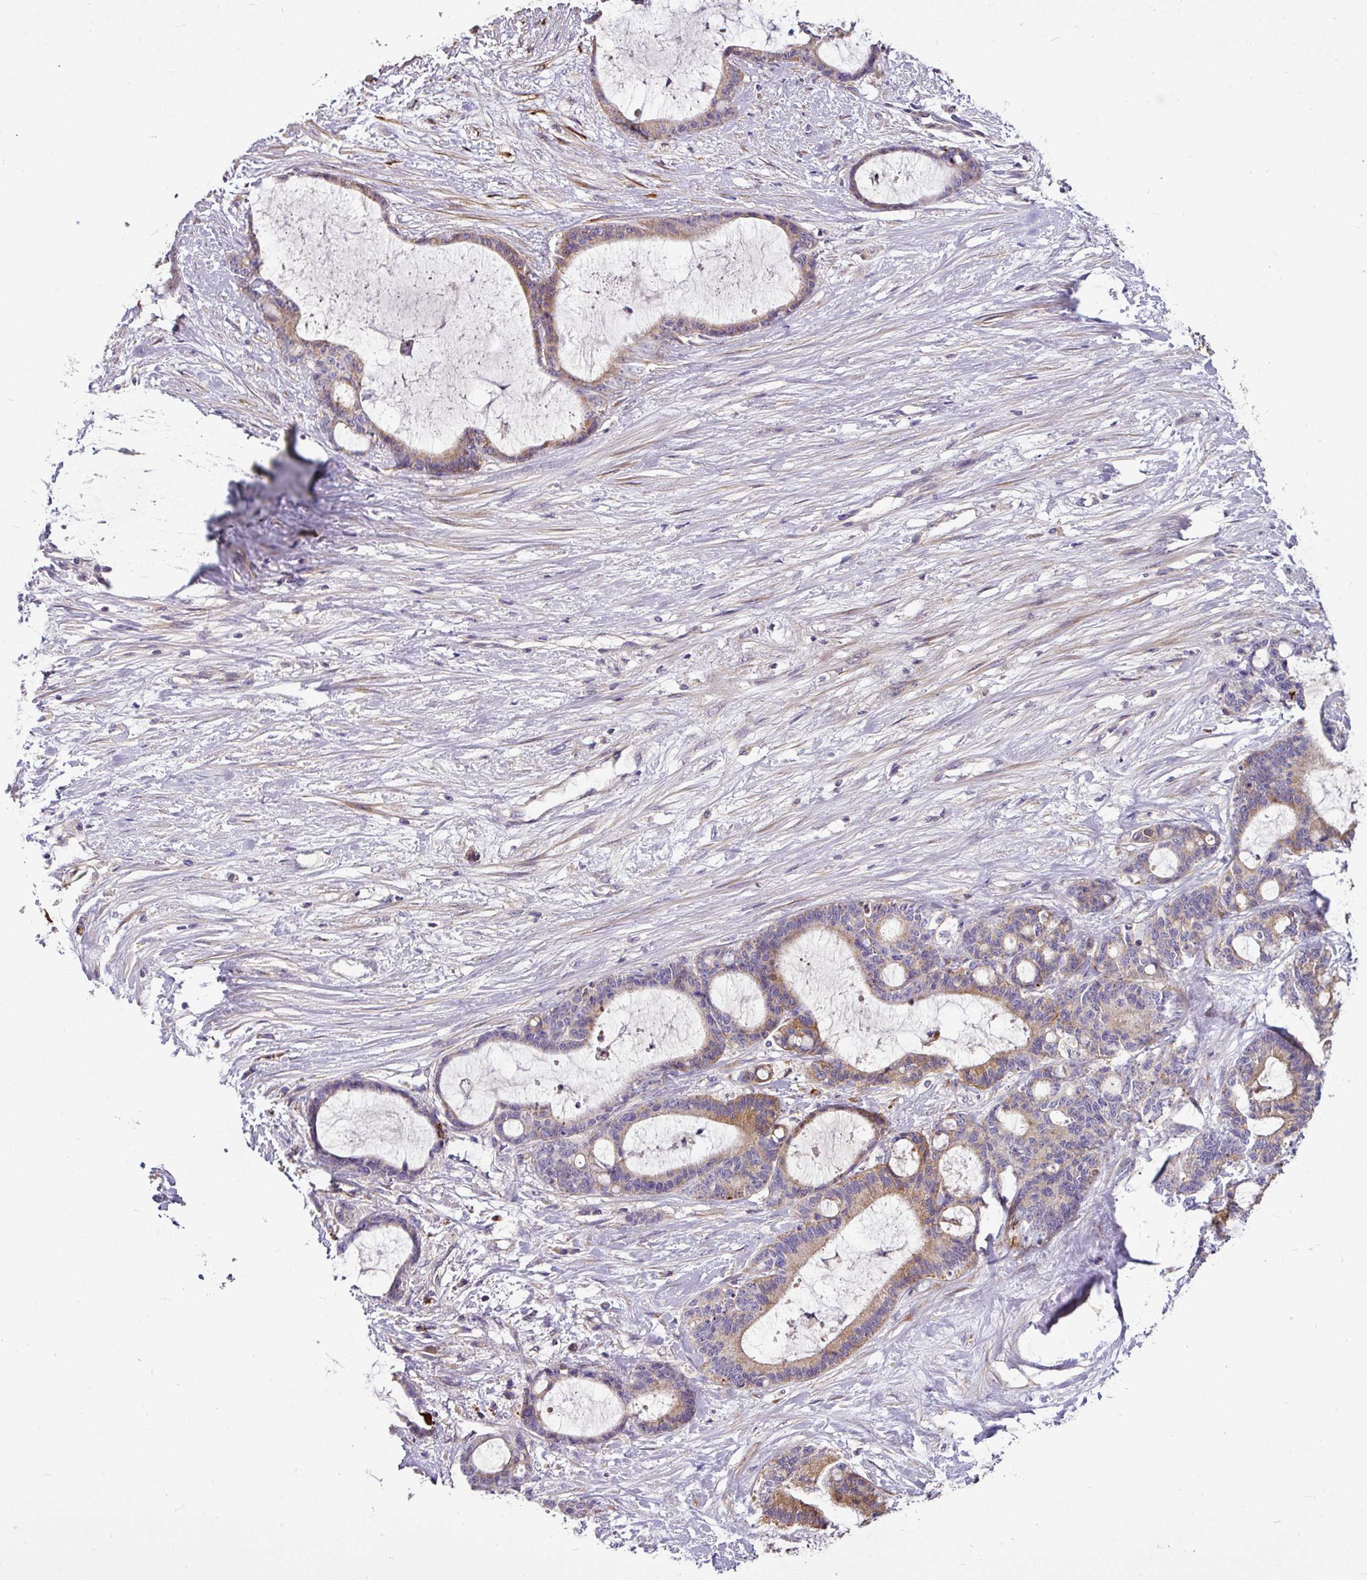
{"staining": {"intensity": "moderate", "quantity": "25%-75%", "location": "cytoplasmic/membranous"}, "tissue": "liver cancer", "cell_type": "Tumor cells", "image_type": "cancer", "snomed": [{"axis": "morphology", "description": "Normal tissue, NOS"}, {"axis": "morphology", "description": "Cholangiocarcinoma"}, {"axis": "topography", "description": "Liver"}, {"axis": "topography", "description": "Peripheral nerve tissue"}], "caption": "Brown immunohistochemical staining in cholangiocarcinoma (liver) displays moderate cytoplasmic/membranous staining in approximately 25%-75% of tumor cells.", "gene": "GAN", "patient": {"sex": "female", "age": 73}}